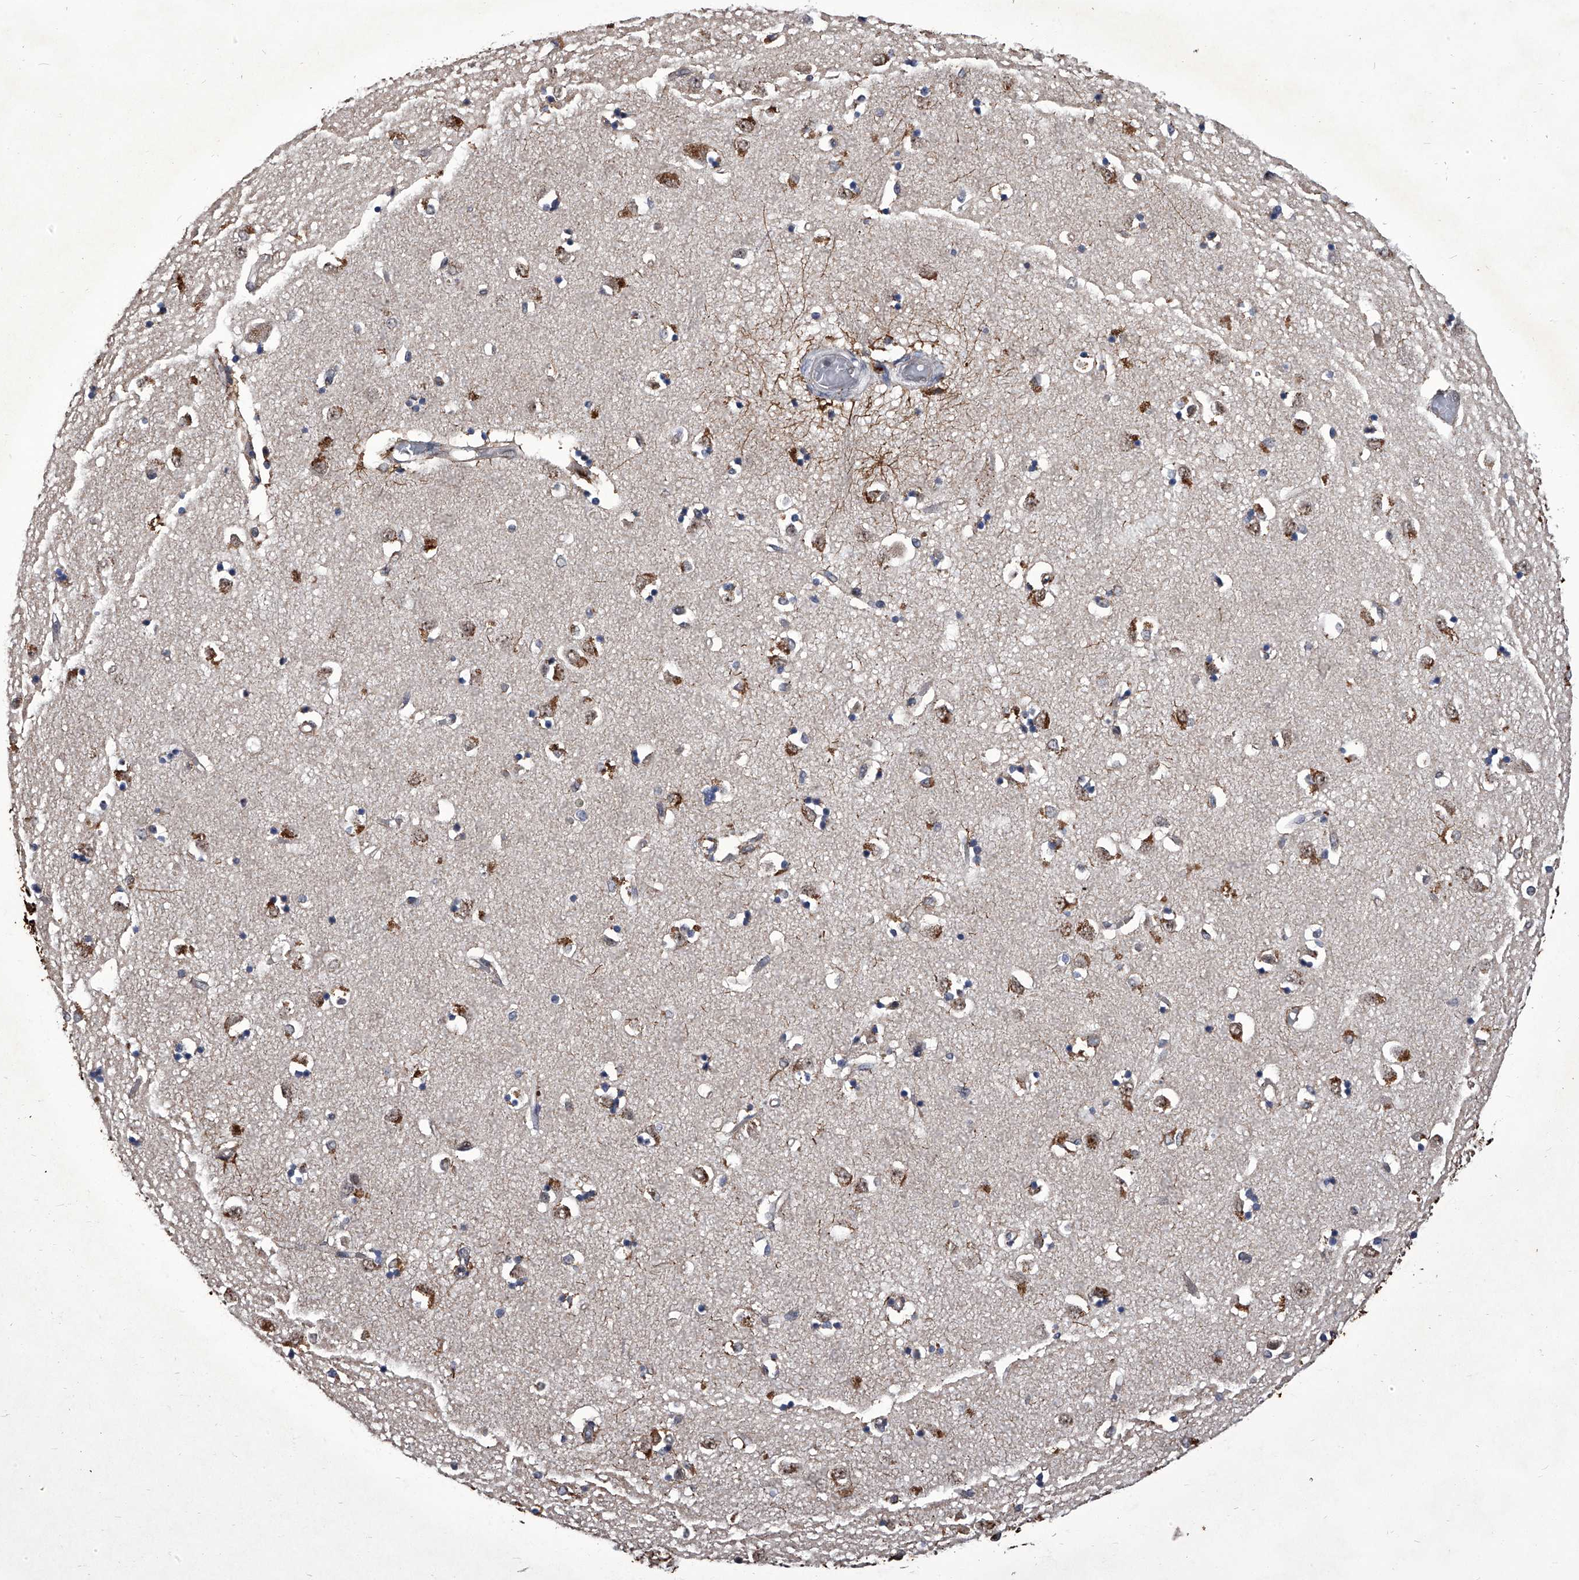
{"staining": {"intensity": "moderate", "quantity": "<25%", "location": "cytoplasmic/membranous"}, "tissue": "caudate", "cell_type": "Glial cells", "image_type": "normal", "snomed": [{"axis": "morphology", "description": "Normal tissue, NOS"}, {"axis": "topography", "description": "Lateral ventricle wall"}], "caption": "This photomicrograph reveals unremarkable caudate stained with IHC to label a protein in brown. The cytoplasmic/membranous of glial cells show moderate positivity for the protein. Nuclei are counter-stained blue.", "gene": "CMTR1", "patient": {"sex": "male", "age": 45}}